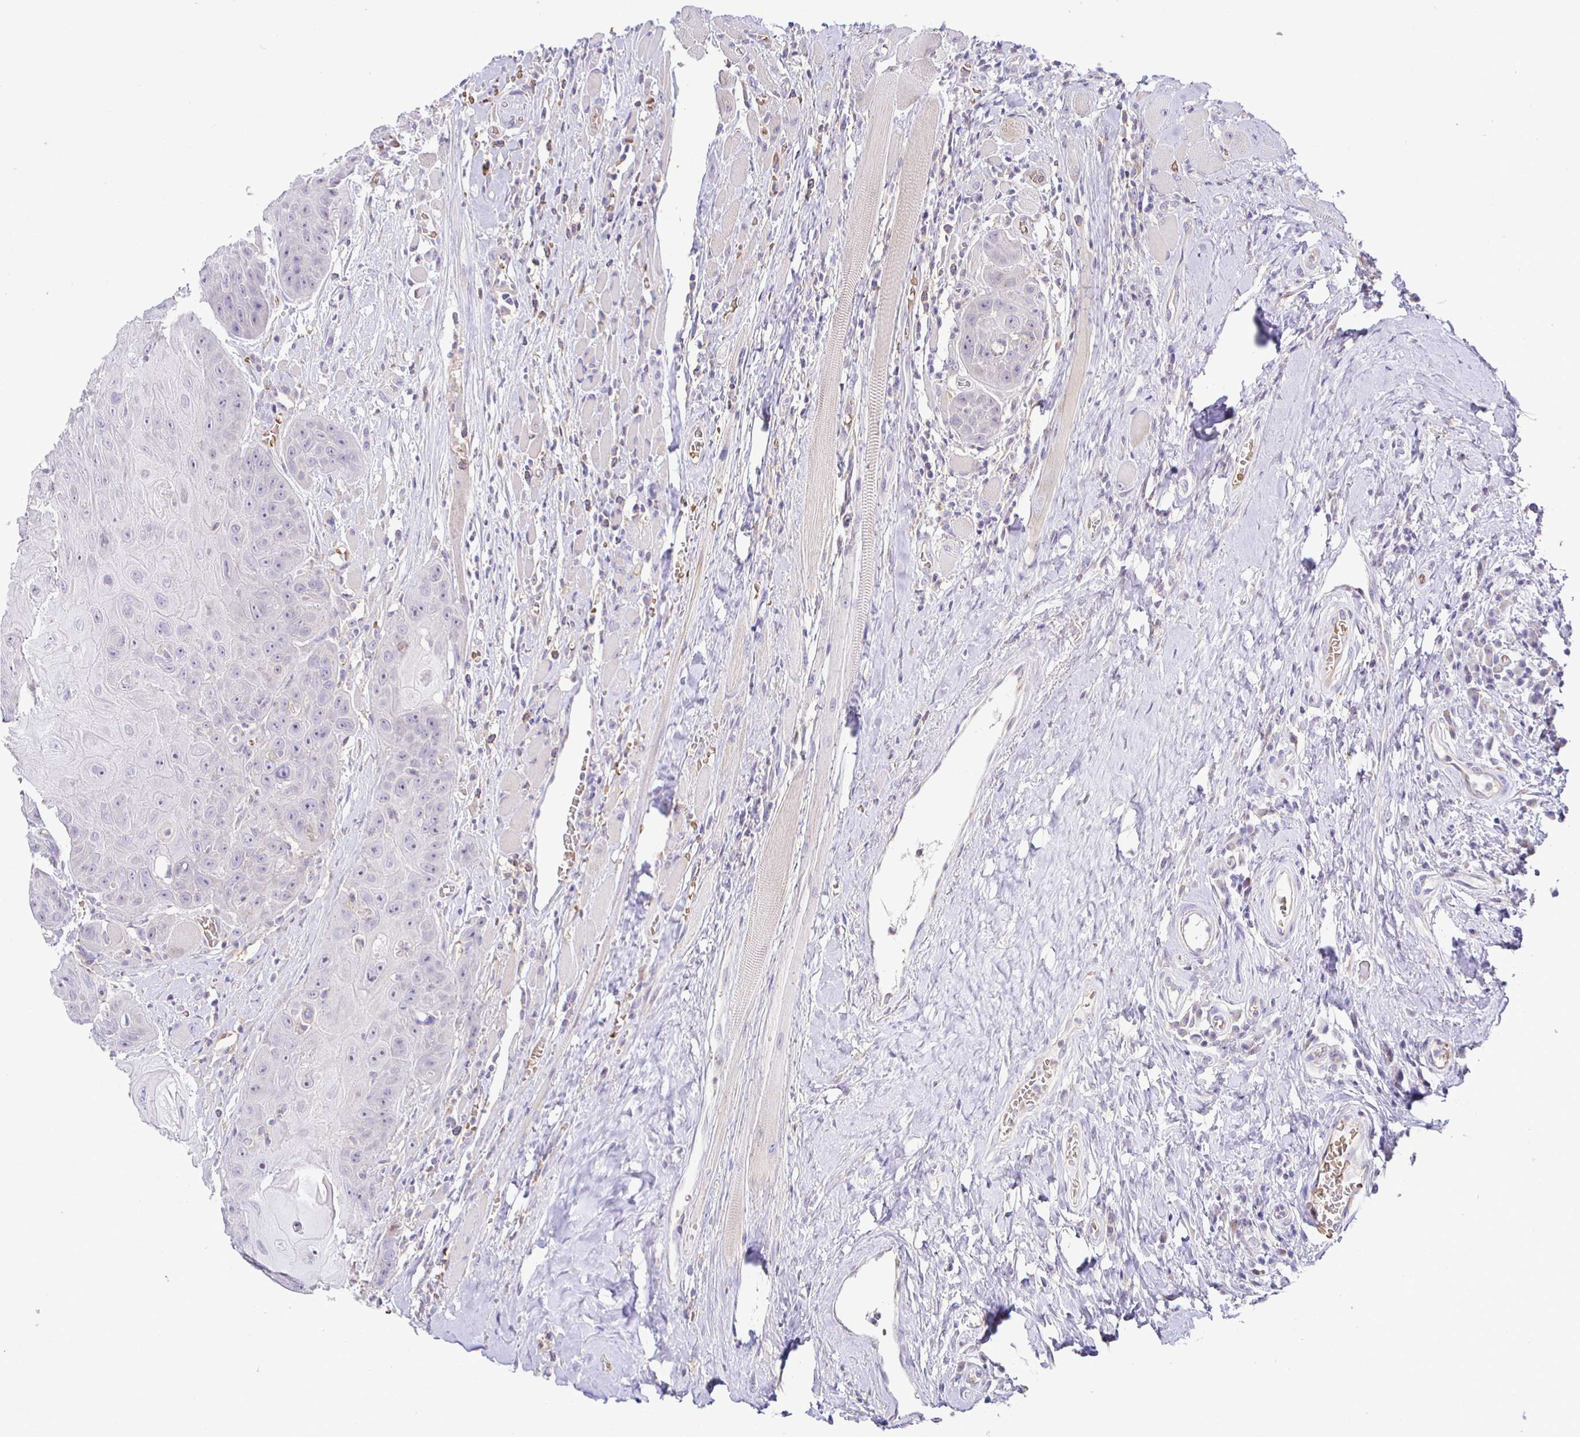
{"staining": {"intensity": "negative", "quantity": "none", "location": "none"}, "tissue": "head and neck cancer", "cell_type": "Tumor cells", "image_type": "cancer", "snomed": [{"axis": "morphology", "description": "Squamous cell carcinoma, NOS"}, {"axis": "topography", "description": "Head-Neck"}], "caption": "An IHC image of head and neck cancer is shown. There is no staining in tumor cells of head and neck cancer.", "gene": "SIRPA", "patient": {"sex": "female", "age": 59}}